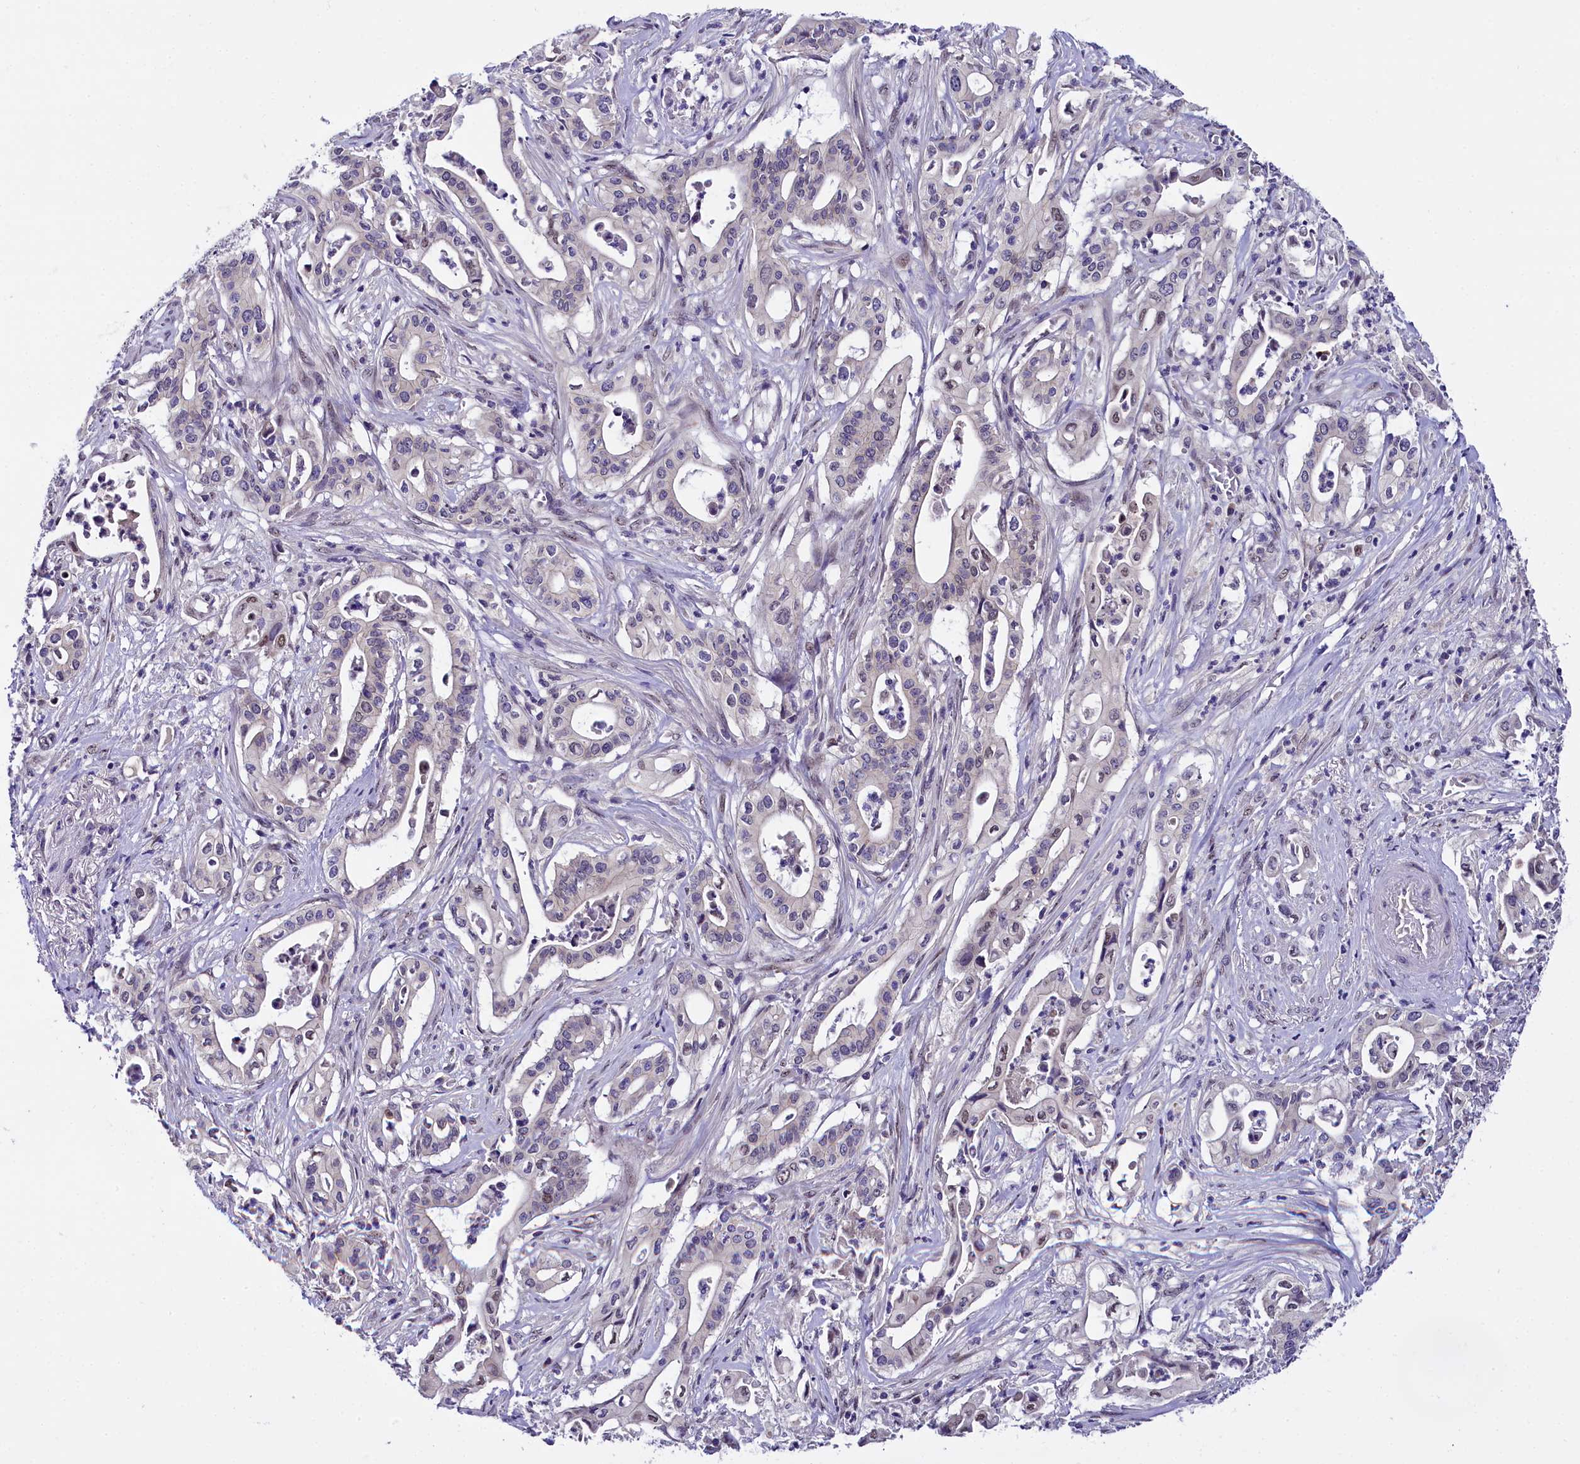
{"staining": {"intensity": "negative", "quantity": "none", "location": "none"}, "tissue": "pancreatic cancer", "cell_type": "Tumor cells", "image_type": "cancer", "snomed": [{"axis": "morphology", "description": "Adenocarcinoma, NOS"}, {"axis": "topography", "description": "Pancreas"}], "caption": "This is an IHC micrograph of pancreatic cancer (adenocarcinoma). There is no expression in tumor cells.", "gene": "ENKD1", "patient": {"sex": "female", "age": 77}}